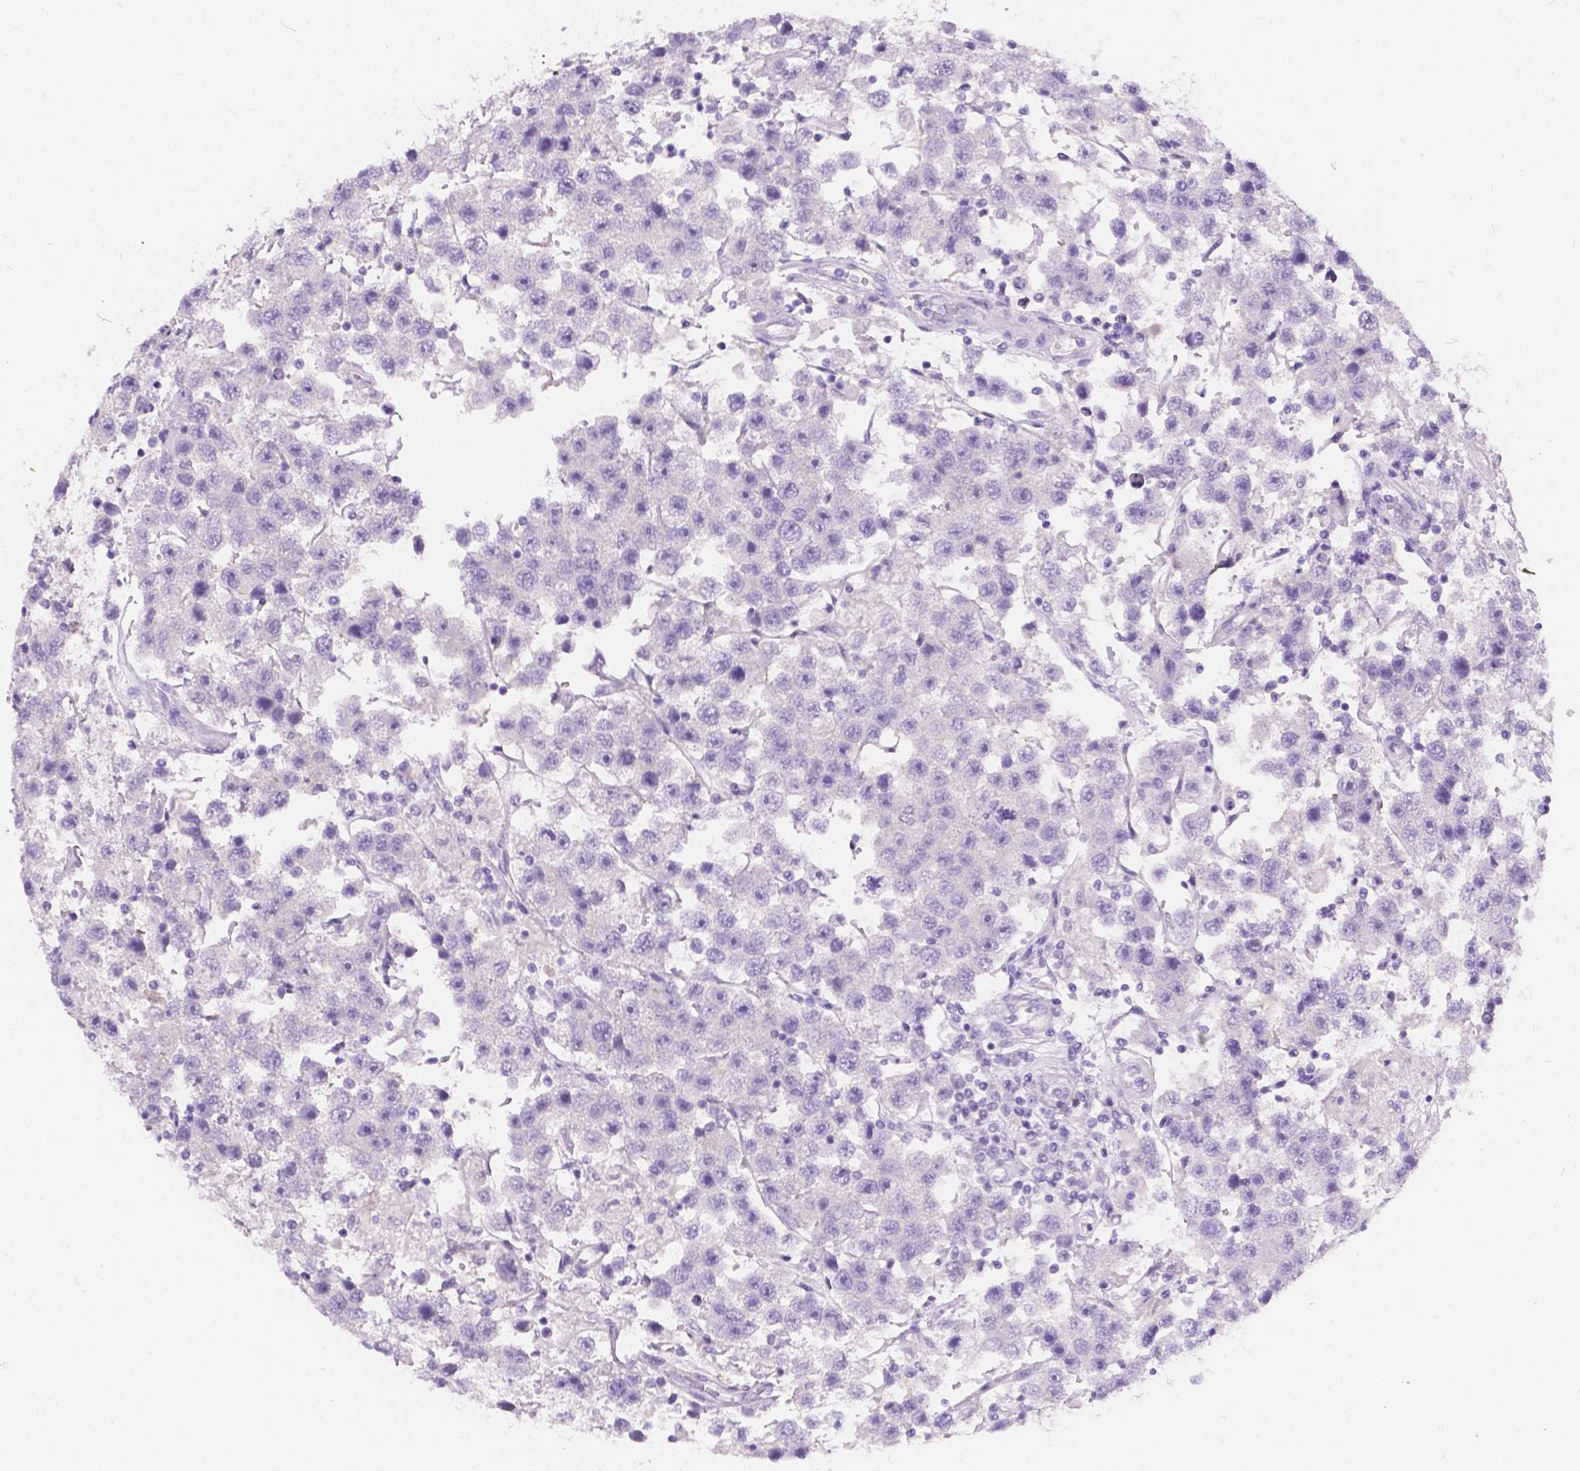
{"staining": {"intensity": "negative", "quantity": "none", "location": "none"}, "tissue": "testis cancer", "cell_type": "Tumor cells", "image_type": "cancer", "snomed": [{"axis": "morphology", "description": "Seminoma, NOS"}, {"axis": "topography", "description": "Testis"}], "caption": "High power microscopy histopathology image of an IHC micrograph of testis seminoma, revealing no significant positivity in tumor cells.", "gene": "GNAO1", "patient": {"sex": "male", "age": 45}}